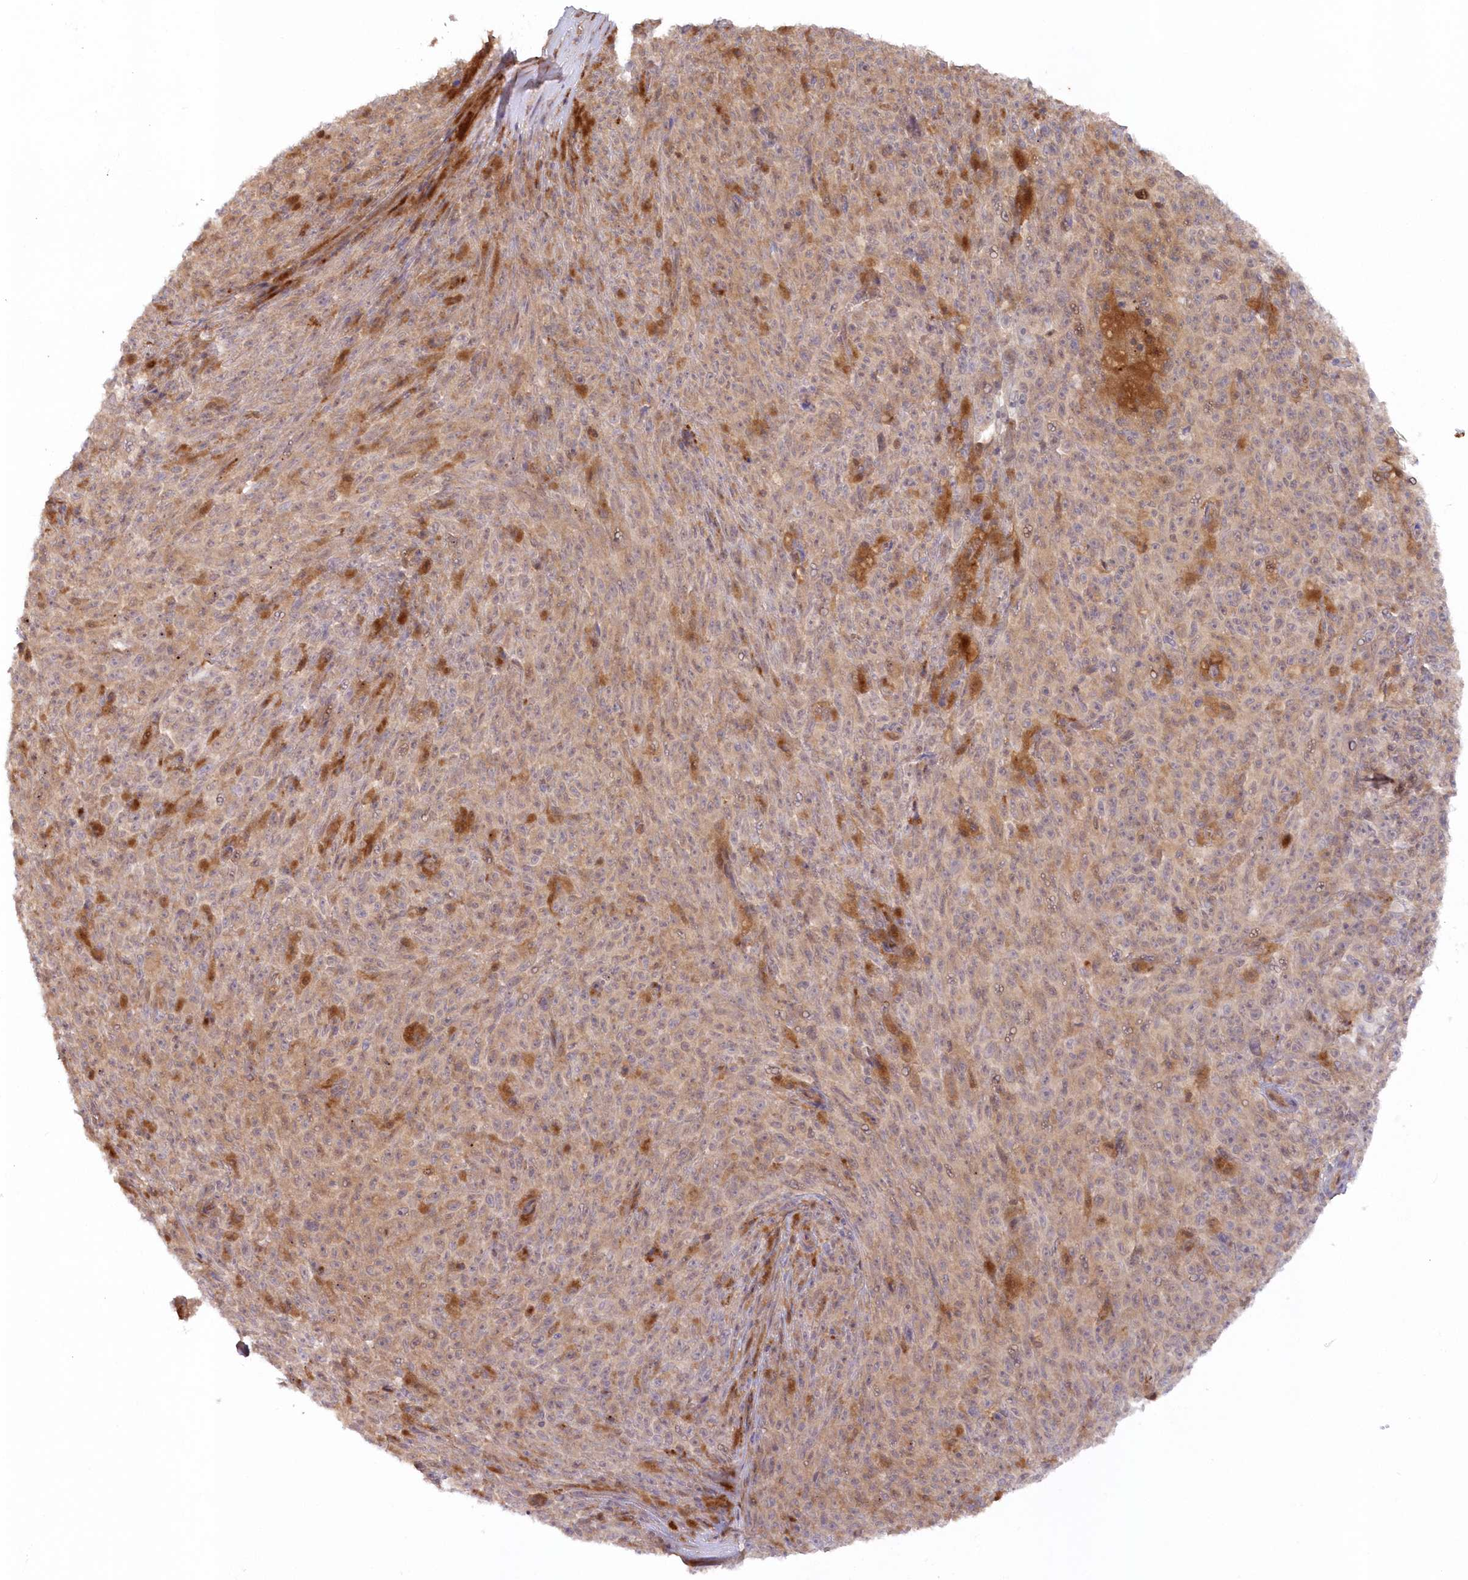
{"staining": {"intensity": "weak", "quantity": ">75%", "location": "cytoplasmic/membranous"}, "tissue": "melanoma", "cell_type": "Tumor cells", "image_type": "cancer", "snomed": [{"axis": "morphology", "description": "Malignant melanoma, NOS"}, {"axis": "topography", "description": "Skin"}], "caption": "An image showing weak cytoplasmic/membranous staining in approximately >75% of tumor cells in malignant melanoma, as visualized by brown immunohistochemical staining.", "gene": "GBE1", "patient": {"sex": "female", "age": 82}}